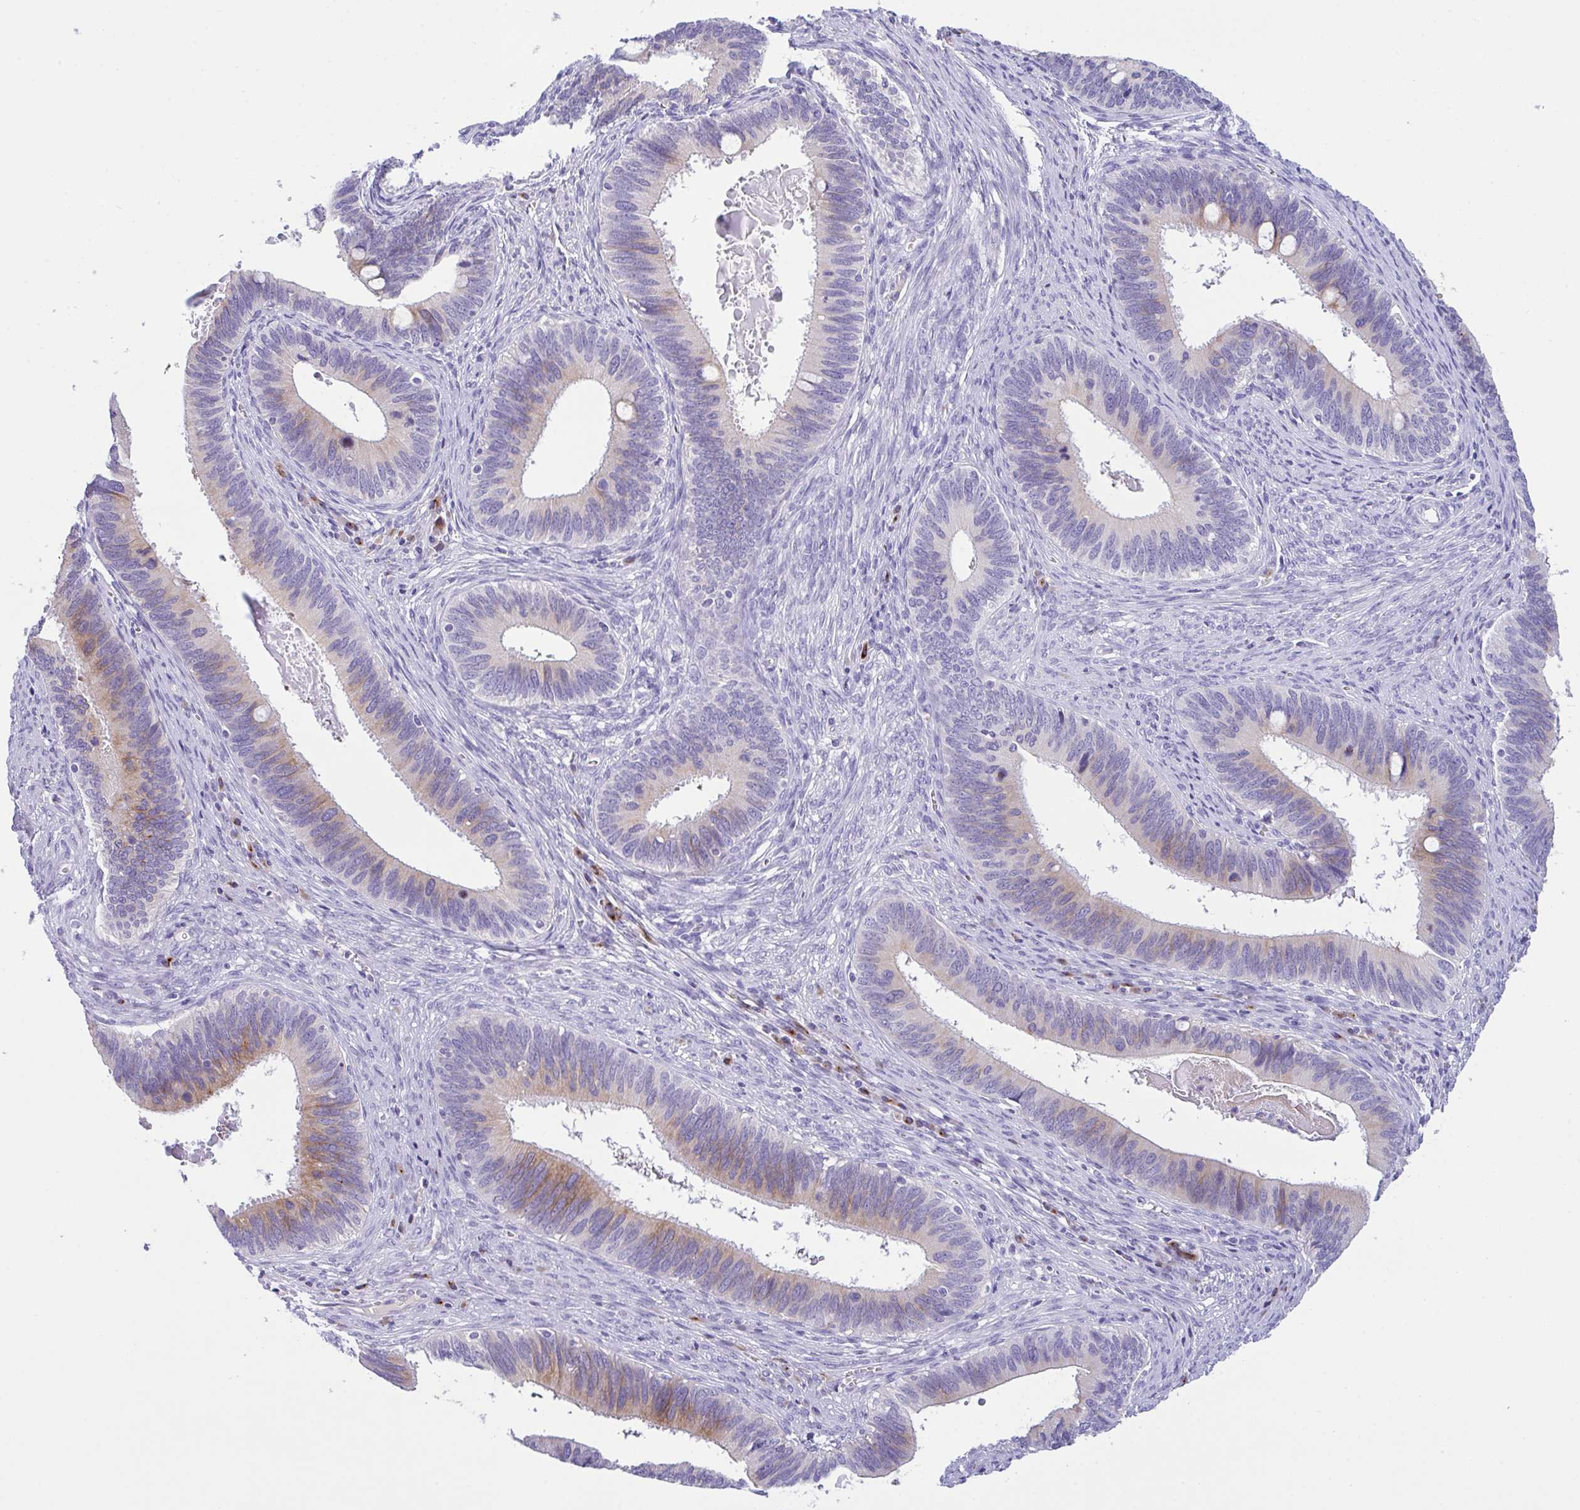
{"staining": {"intensity": "moderate", "quantity": "<25%", "location": "cytoplasmic/membranous"}, "tissue": "cervical cancer", "cell_type": "Tumor cells", "image_type": "cancer", "snomed": [{"axis": "morphology", "description": "Adenocarcinoma, NOS"}, {"axis": "topography", "description": "Cervix"}], "caption": "A histopathology image of human cervical adenocarcinoma stained for a protein displays moderate cytoplasmic/membranous brown staining in tumor cells.", "gene": "FBXL20", "patient": {"sex": "female", "age": 42}}